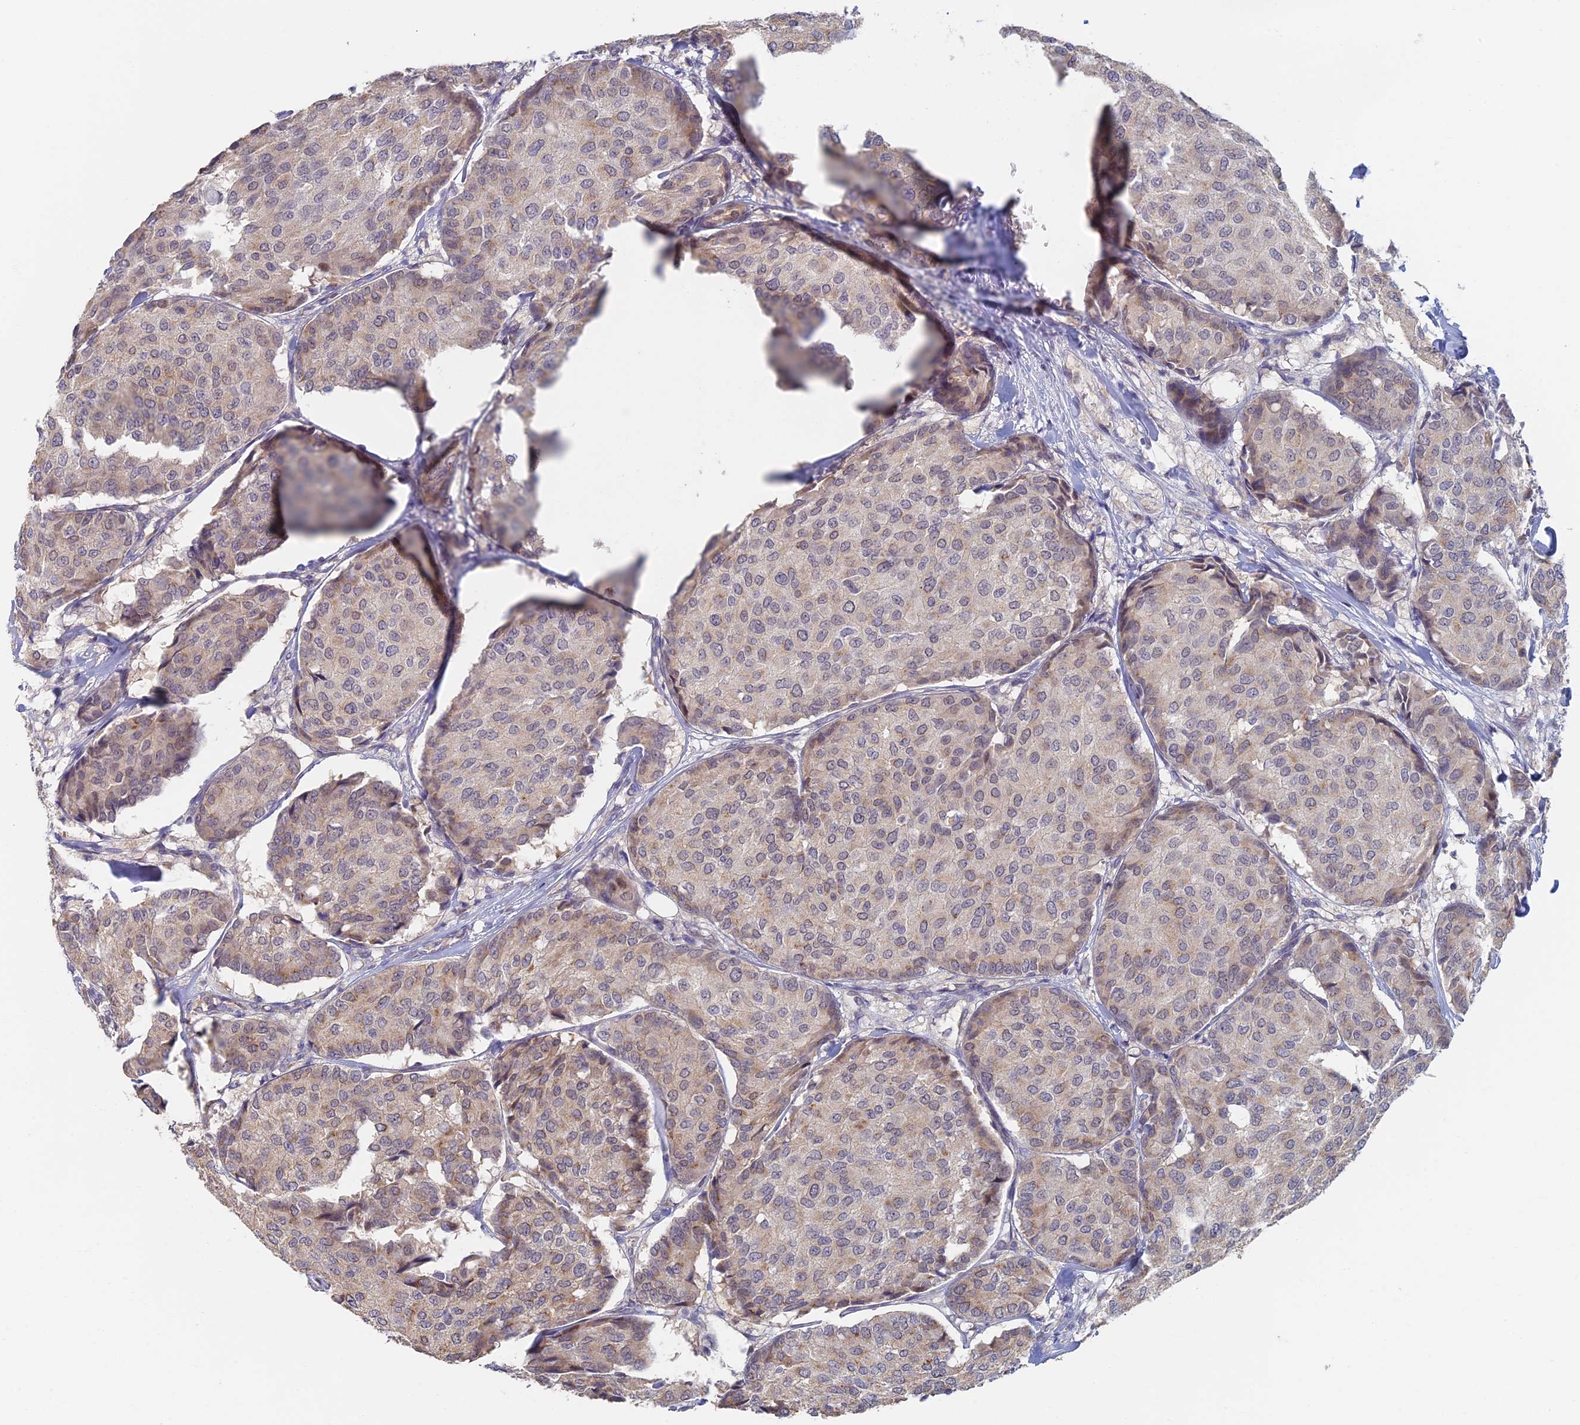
{"staining": {"intensity": "weak", "quantity": "25%-75%", "location": "cytoplasmic/membranous"}, "tissue": "breast cancer", "cell_type": "Tumor cells", "image_type": "cancer", "snomed": [{"axis": "morphology", "description": "Duct carcinoma"}, {"axis": "topography", "description": "Breast"}], "caption": "A brown stain highlights weak cytoplasmic/membranous positivity of a protein in breast cancer (intraductal carcinoma) tumor cells.", "gene": "GPATCH1", "patient": {"sex": "female", "age": 75}}